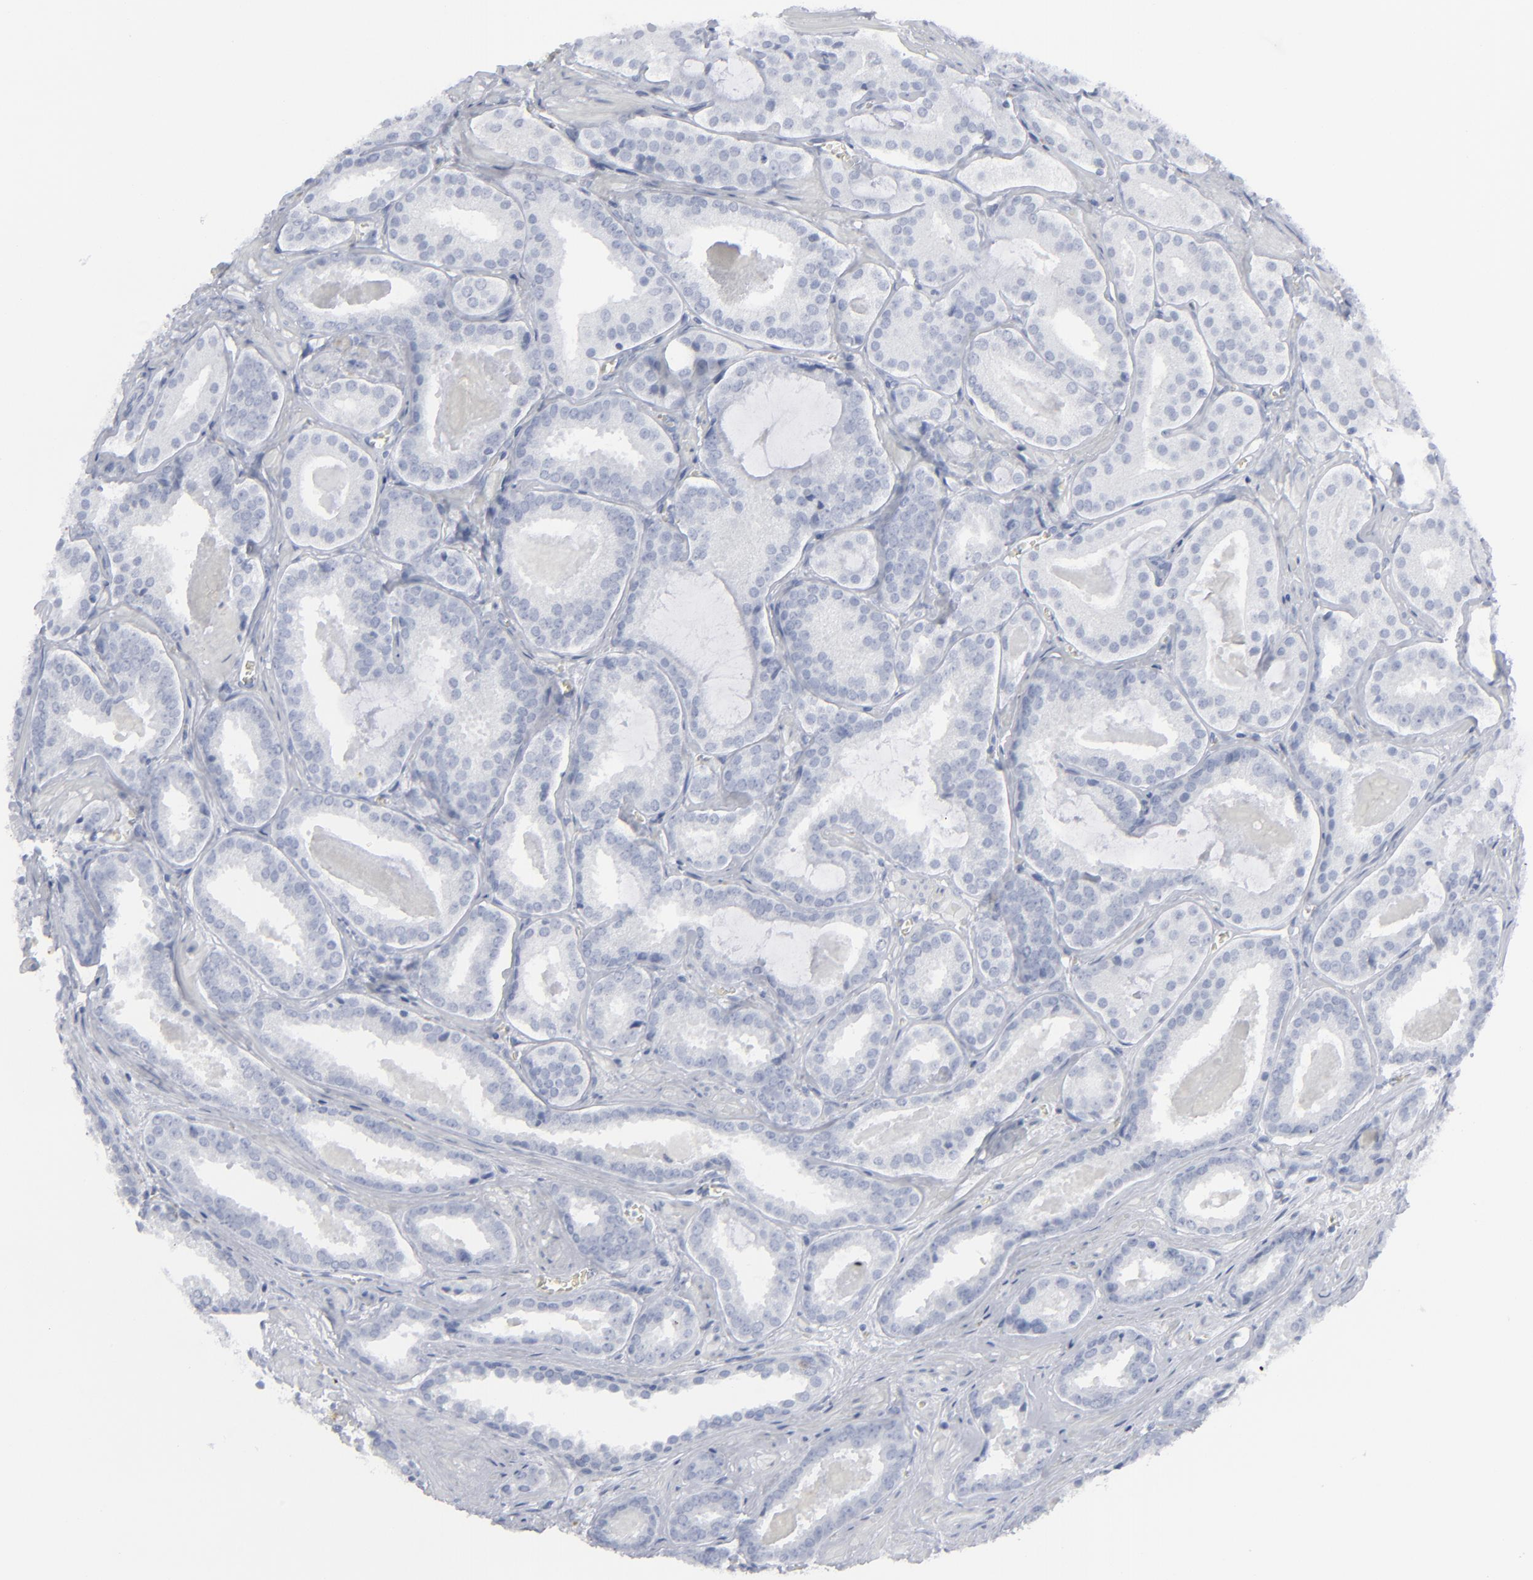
{"staining": {"intensity": "negative", "quantity": "none", "location": "none"}, "tissue": "prostate cancer", "cell_type": "Tumor cells", "image_type": "cancer", "snomed": [{"axis": "morphology", "description": "Adenocarcinoma, Medium grade"}, {"axis": "topography", "description": "Prostate"}], "caption": "Tumor cells show no significant protein expression in prostate cancer. (DAB immunohistochemistry, high magnification).", "gene": "MSLN", "patient": {"sex": "male", "age": 64}}